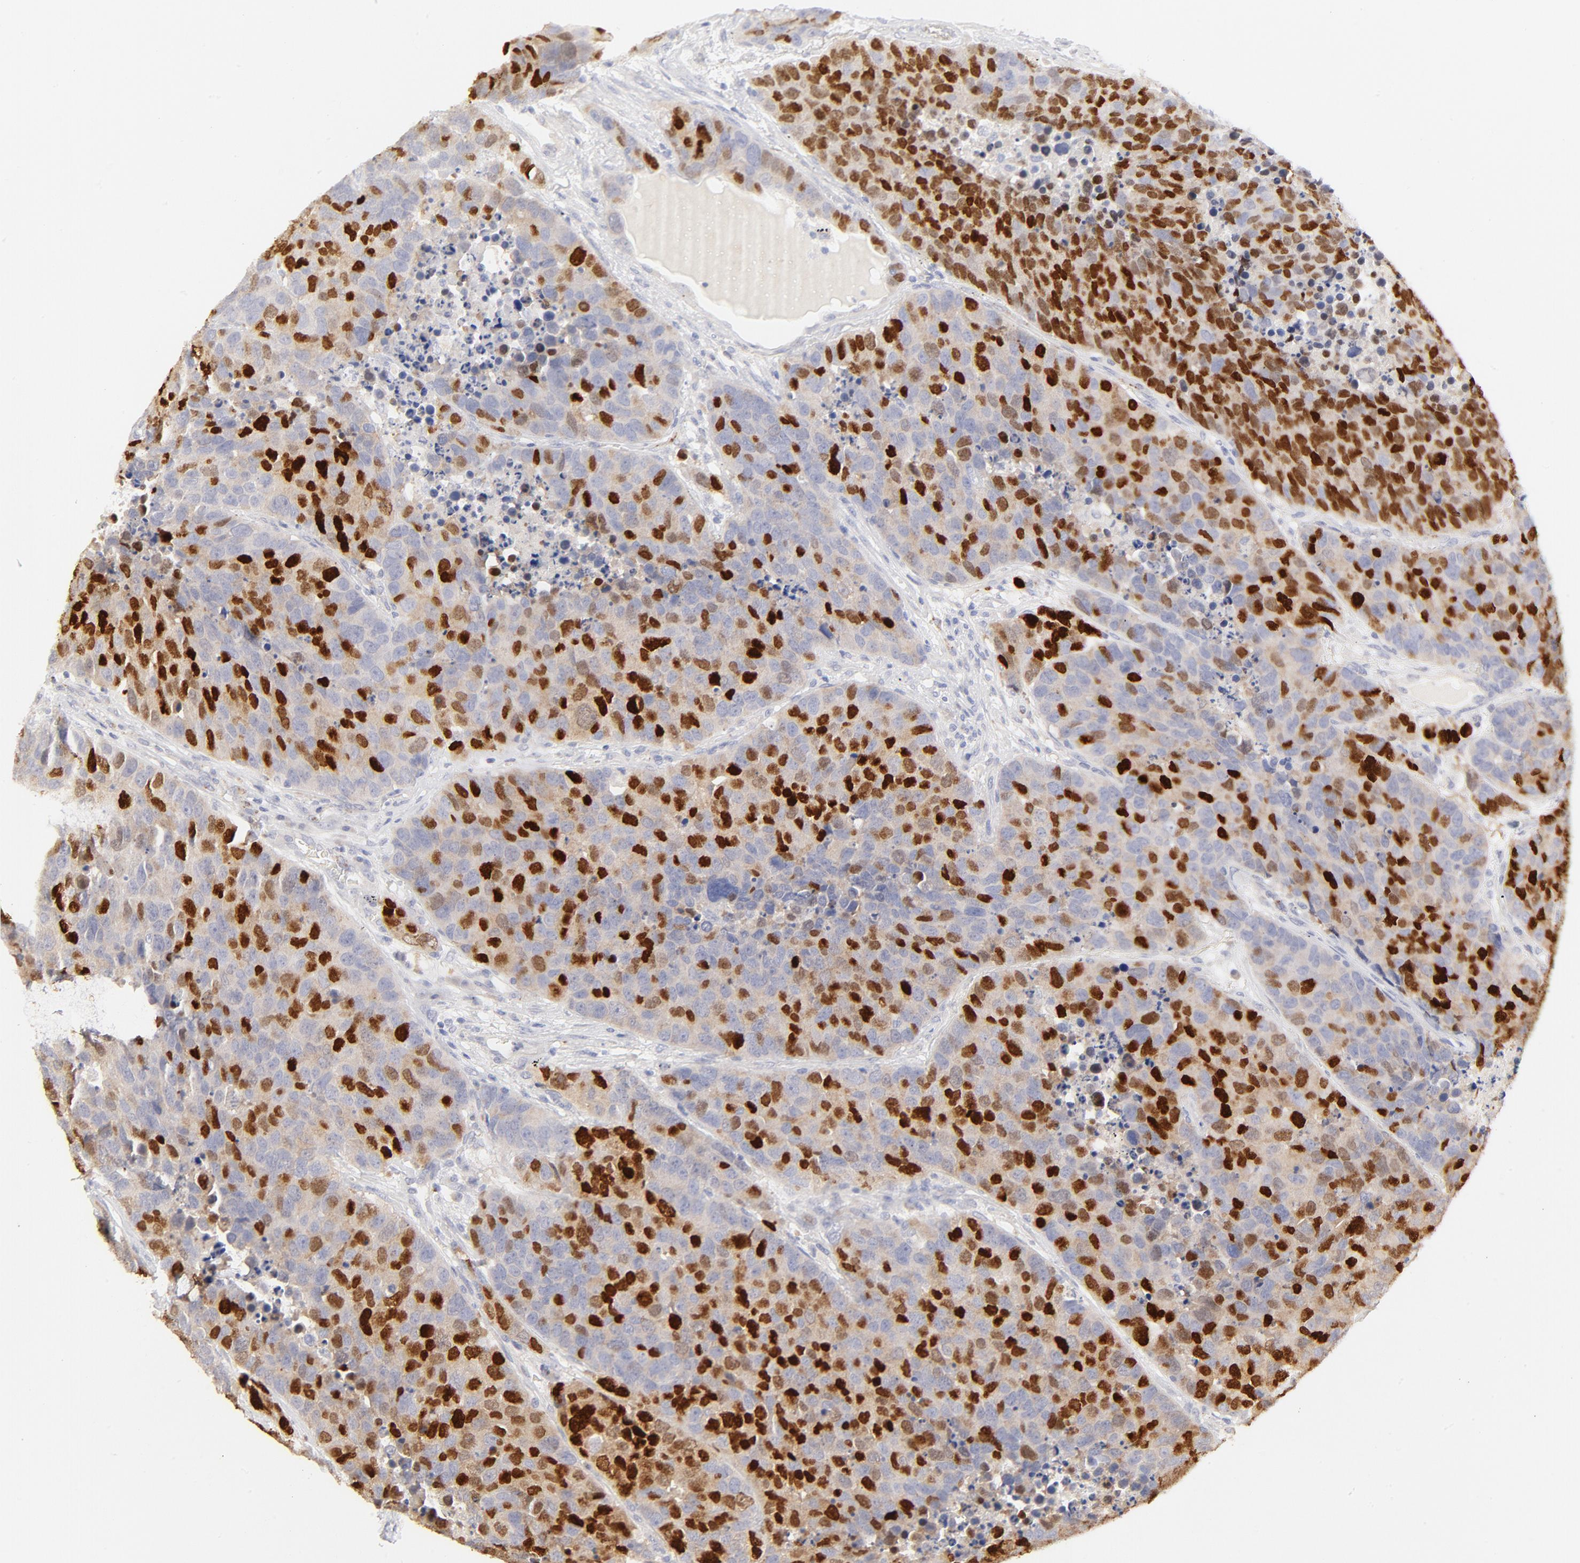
{"staining": {"intensity": "strong", "quantity": ">75%", "location": "nuclear"}, "tissue": "carcinoid", "cell_type": "Tumor cells", "image_type": "cancer", "snomed": [{"axis": "morphology", "description": "Carcinoid, malignant, NOS"}, {"axis": "topography", "description": "Lung"}], "caption": "Brown immunohistochemical staining in malignant carcinoid displays strong nuclear positivity in approximately >75% of tumor cells. (Stains: DAB (3,3'-diaminobenzidine) in brown, nuclei in blue, Microscopy: brightfield microscopy at high magnification).", "gene": "NKX2-2", "patient": {"sex": "male", "age": 60}}